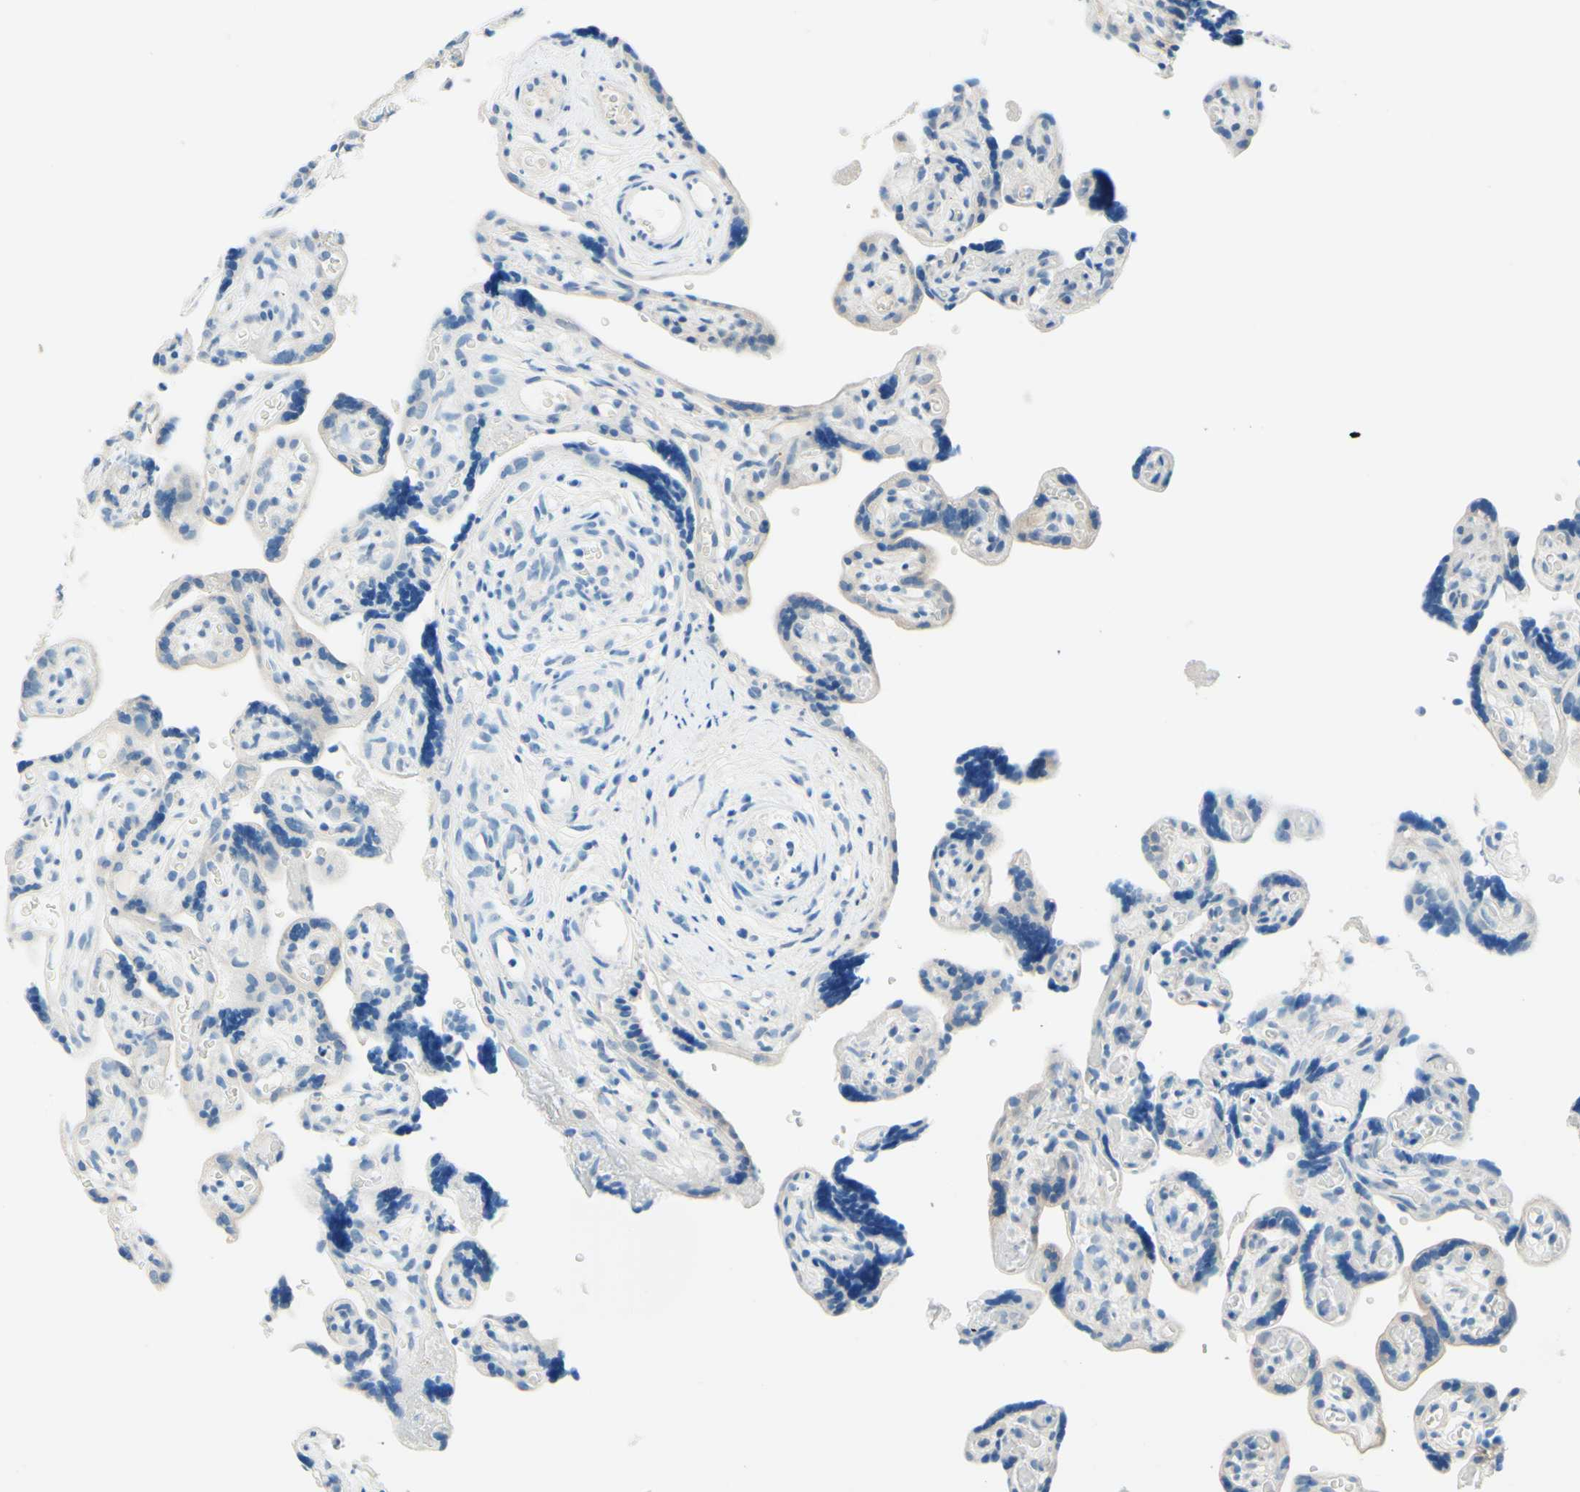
{"staining": {"intensity": "weak", "quantity": "25%-75%", "location": "cytoplasmic/membranous"}, "tissue": "placenta", "cell_type": "Trophoblastic cells", "image_type": "normal", "snomed": [{"axis": "morphology", "description": "Normal tissue, NOS"}, {"axis": "topography", "description": "Placenta"}], "caption": "Placenta stained with DAB (3,3'-diaminobenzidine) IHC displays low levels of weak cytoplasmic/membranous expression in approximately 25%-75% of trophoblastic cells. The protein of interest is shown in brown color, while the nuclei are stained blue.", "gene": "PASD1", "patient": {"sex": "female", "age": 30}}